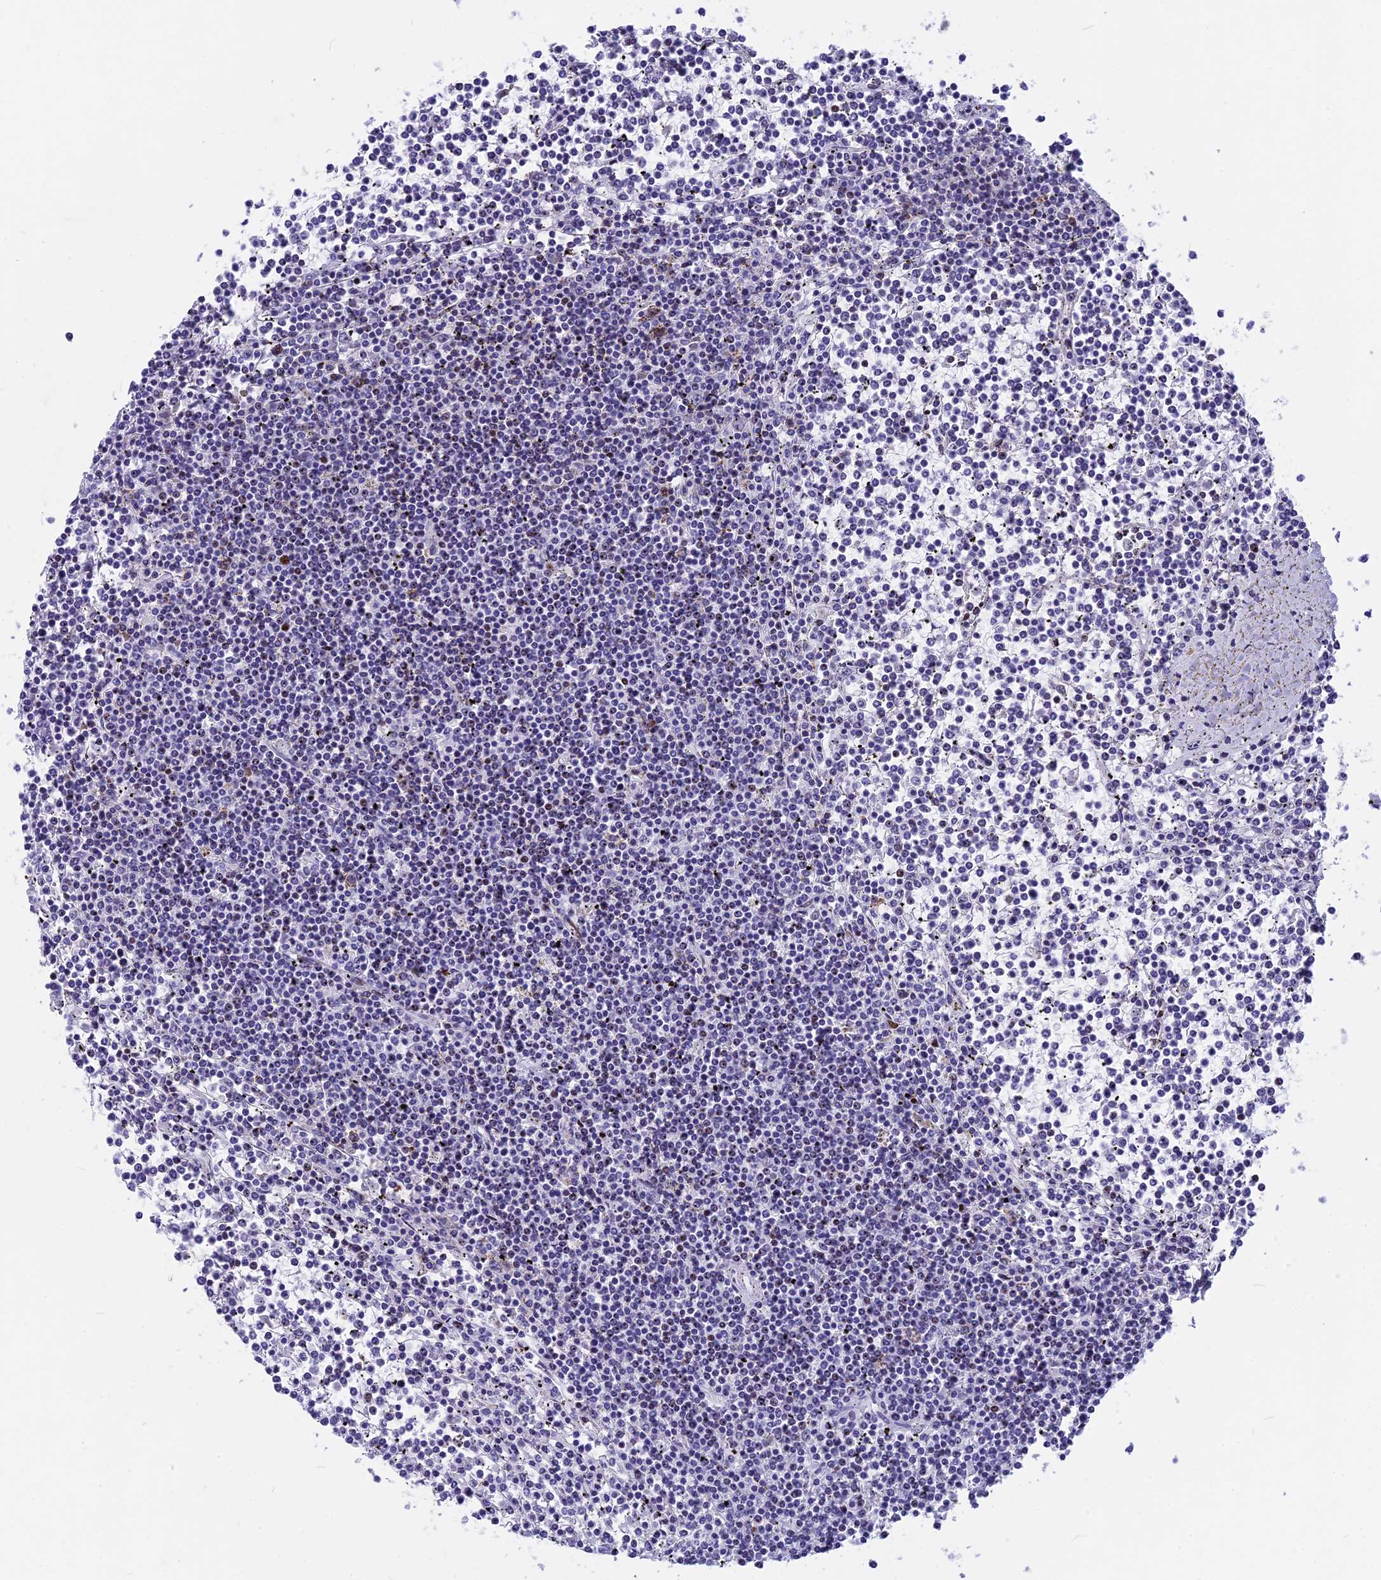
{"staining": {"intensity": "negative", "quantity": "none", "location": "none"}, "tissue": "lymphoma", "cell_type": "Tumor cells", "image_type": "cancer", "snomed": [{"axis": "morphology", "description": "Malignant lymphoma, non-Hodgkin's type, Low grade"}, {"axis": "topography", "description": "Spleen"}], "caption": "Immunohistochemistry (IHC) photomicrograph of lymphoma stained for a protein (brown), which reveals no expression in tumor cells. The staining was performed using DAB (3,3'-diaminobenzidine) to visualize the protein expression in brown, while the nuclei were stained in blue with hematoxylin (Magnification: 20x).", "gene": "NSA2", "patient": {"sex": "female", "age": 19}}